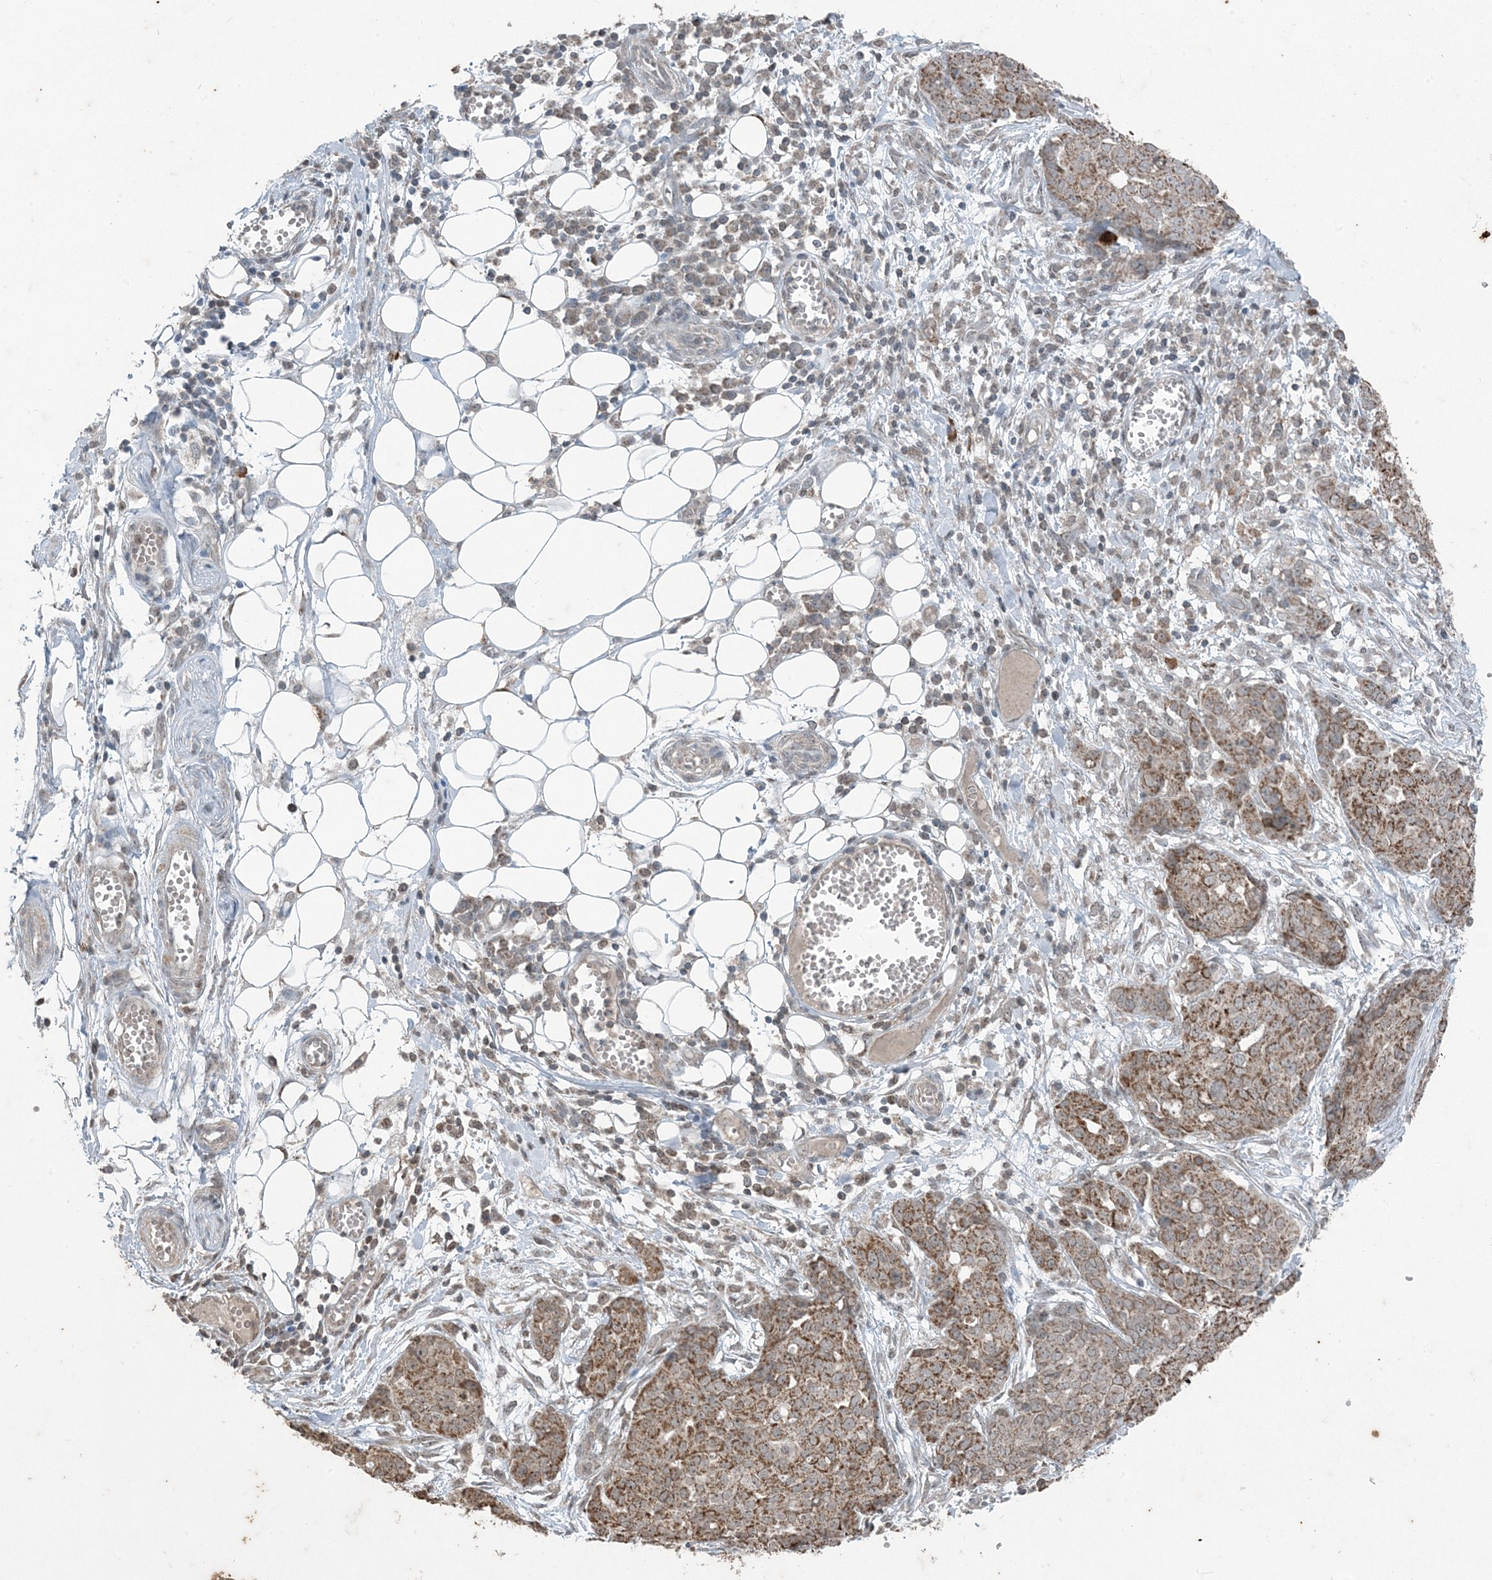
{"staining": {"intensity": "moderate", "quantity": ">75%", "location": "cytoplasmic/membranous"}, "tissue": "ovarian cancer", "cell_type": "Tumor cells", "image_type": "cancer", "snomed": [{"axis": "morphology", "description": "Cystadenocarcinoma, serous, NOS"}, {"axis": "topography", "description": "Soft tissue"}, {"axis": "topography", "description": "Ovary"}], "caption": "Brown immunohistochemical staining in ovarian cancer exhibits moderate cytoplasmic/membranous positivity in about >75% of tumor cells.", "gene": "GNL1", "patient": {"sex": "female", "age": 57}}